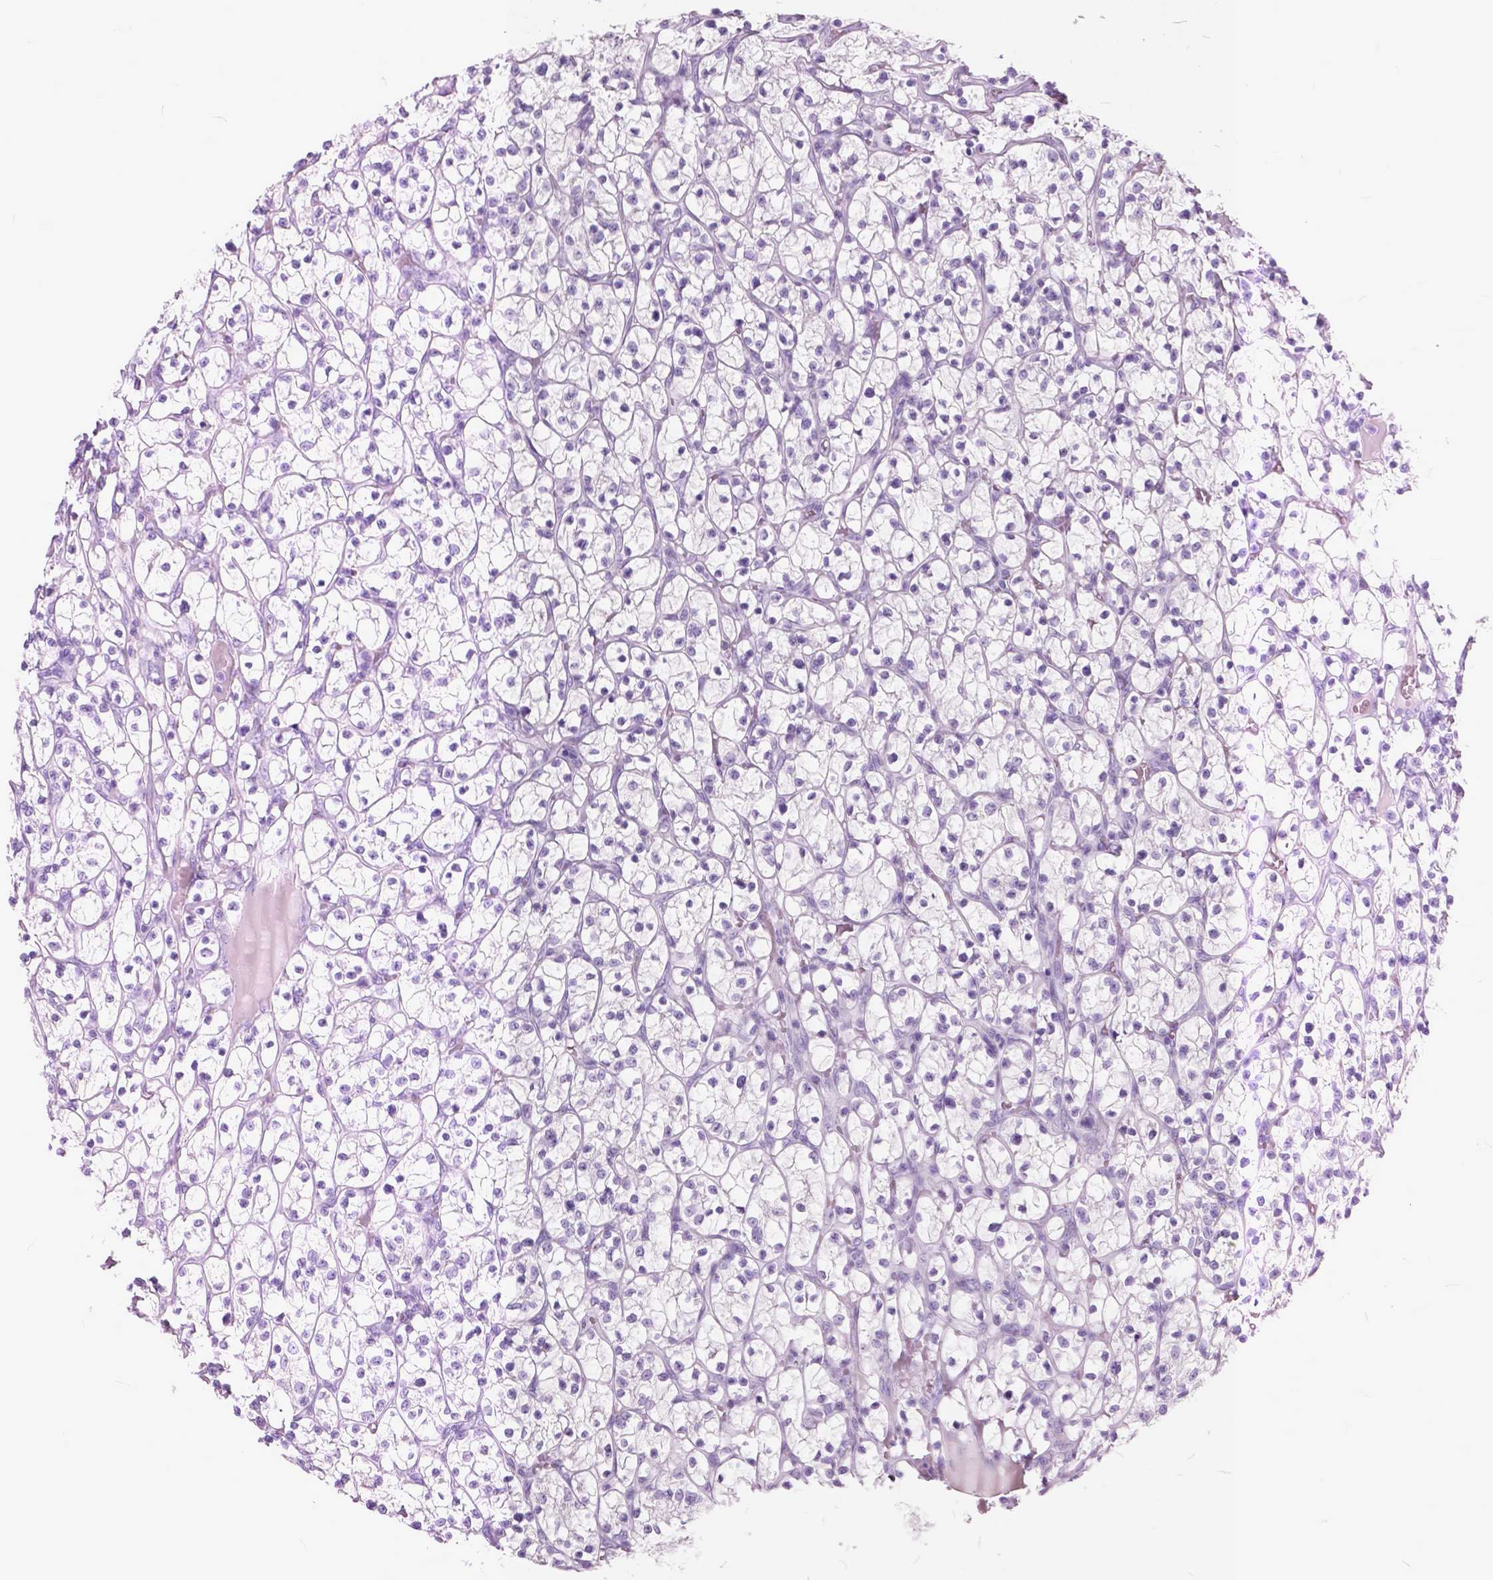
{"staining": {"intensity": "negative", "quantity": "none", "location": "none"}, "tissue": "renal cancer", "cell_type": "Tumor cells", "image_type": "cancer", "snomed": [{"axis": "morphology", "description": "Adenocarcinoma, NOS"}, {"axis": "topography", "description": "Kidney"}], "caption": "IHC image of neoplastic tissue: renal cancer stained with DAB reveals no significant protein expression in tumor cells. Nuclei are stained in blue.", "gene": "GDF9", "patient": {"sex": "female", "age": 64}}